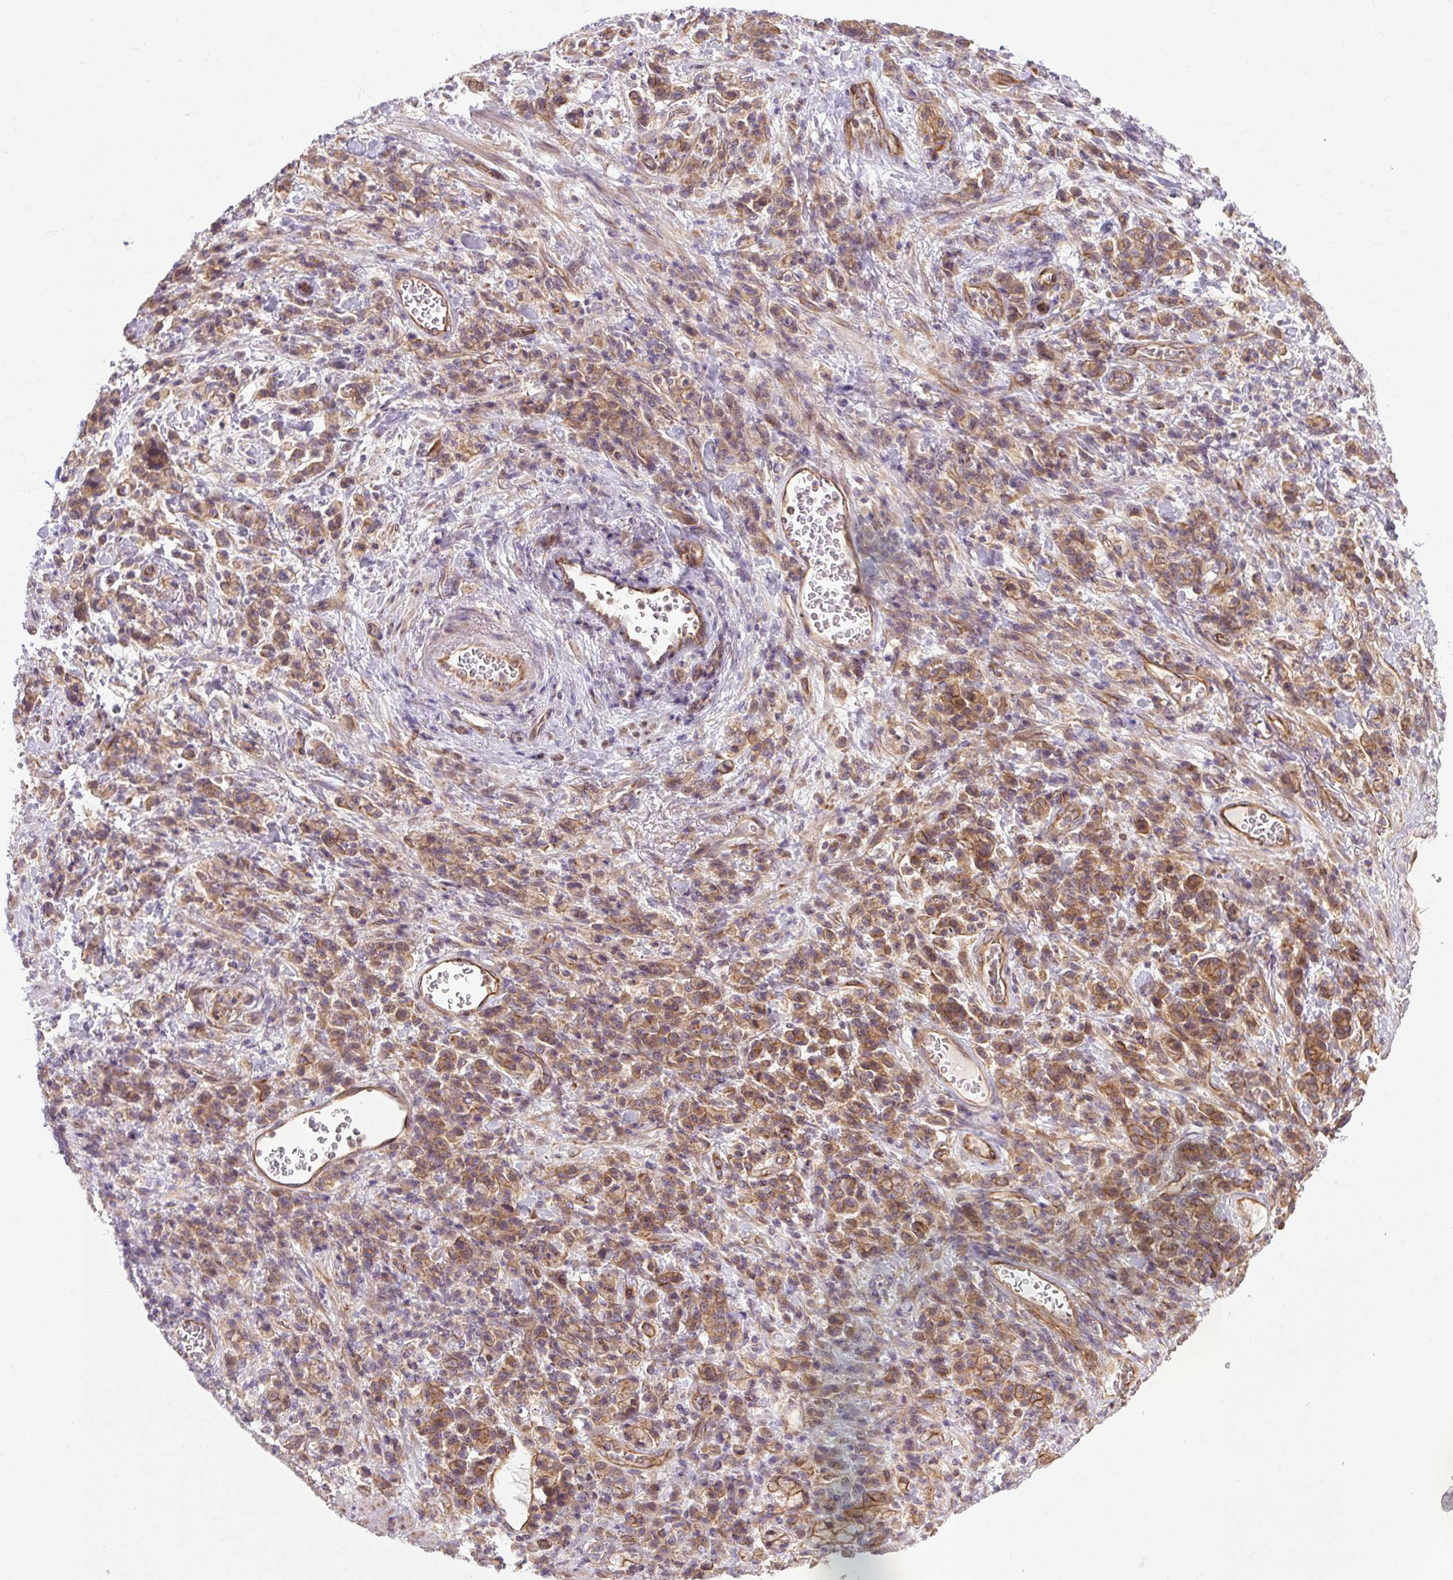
{"staining": {"intensity": "moderate", "quantity": ">75%", "location": "cytoplasmic/membranous"}, "tissue": "stomach cancer", "cell_type": "Tumor cells", "image_type": "cancer", "snomed": [{"axis": "morphology", "description": "Adenocarcinoma, NOS"}, {"axis": "topography", "description": "Stomach"}], "caption": "High-power microscopy captured an immunohistochemistry photomicrograph of stomach cancer, revealing moderate cytoplasmic/membranous positivity in about >75% of tumor cells. The staining was performed using DAB to visualize the protein expression in brown, while the nuclei were stained in blue with hematoxylin (Magnification: 20x).", "gene": "CCDC93", "patient": {"sex": "male", "age": 76}}